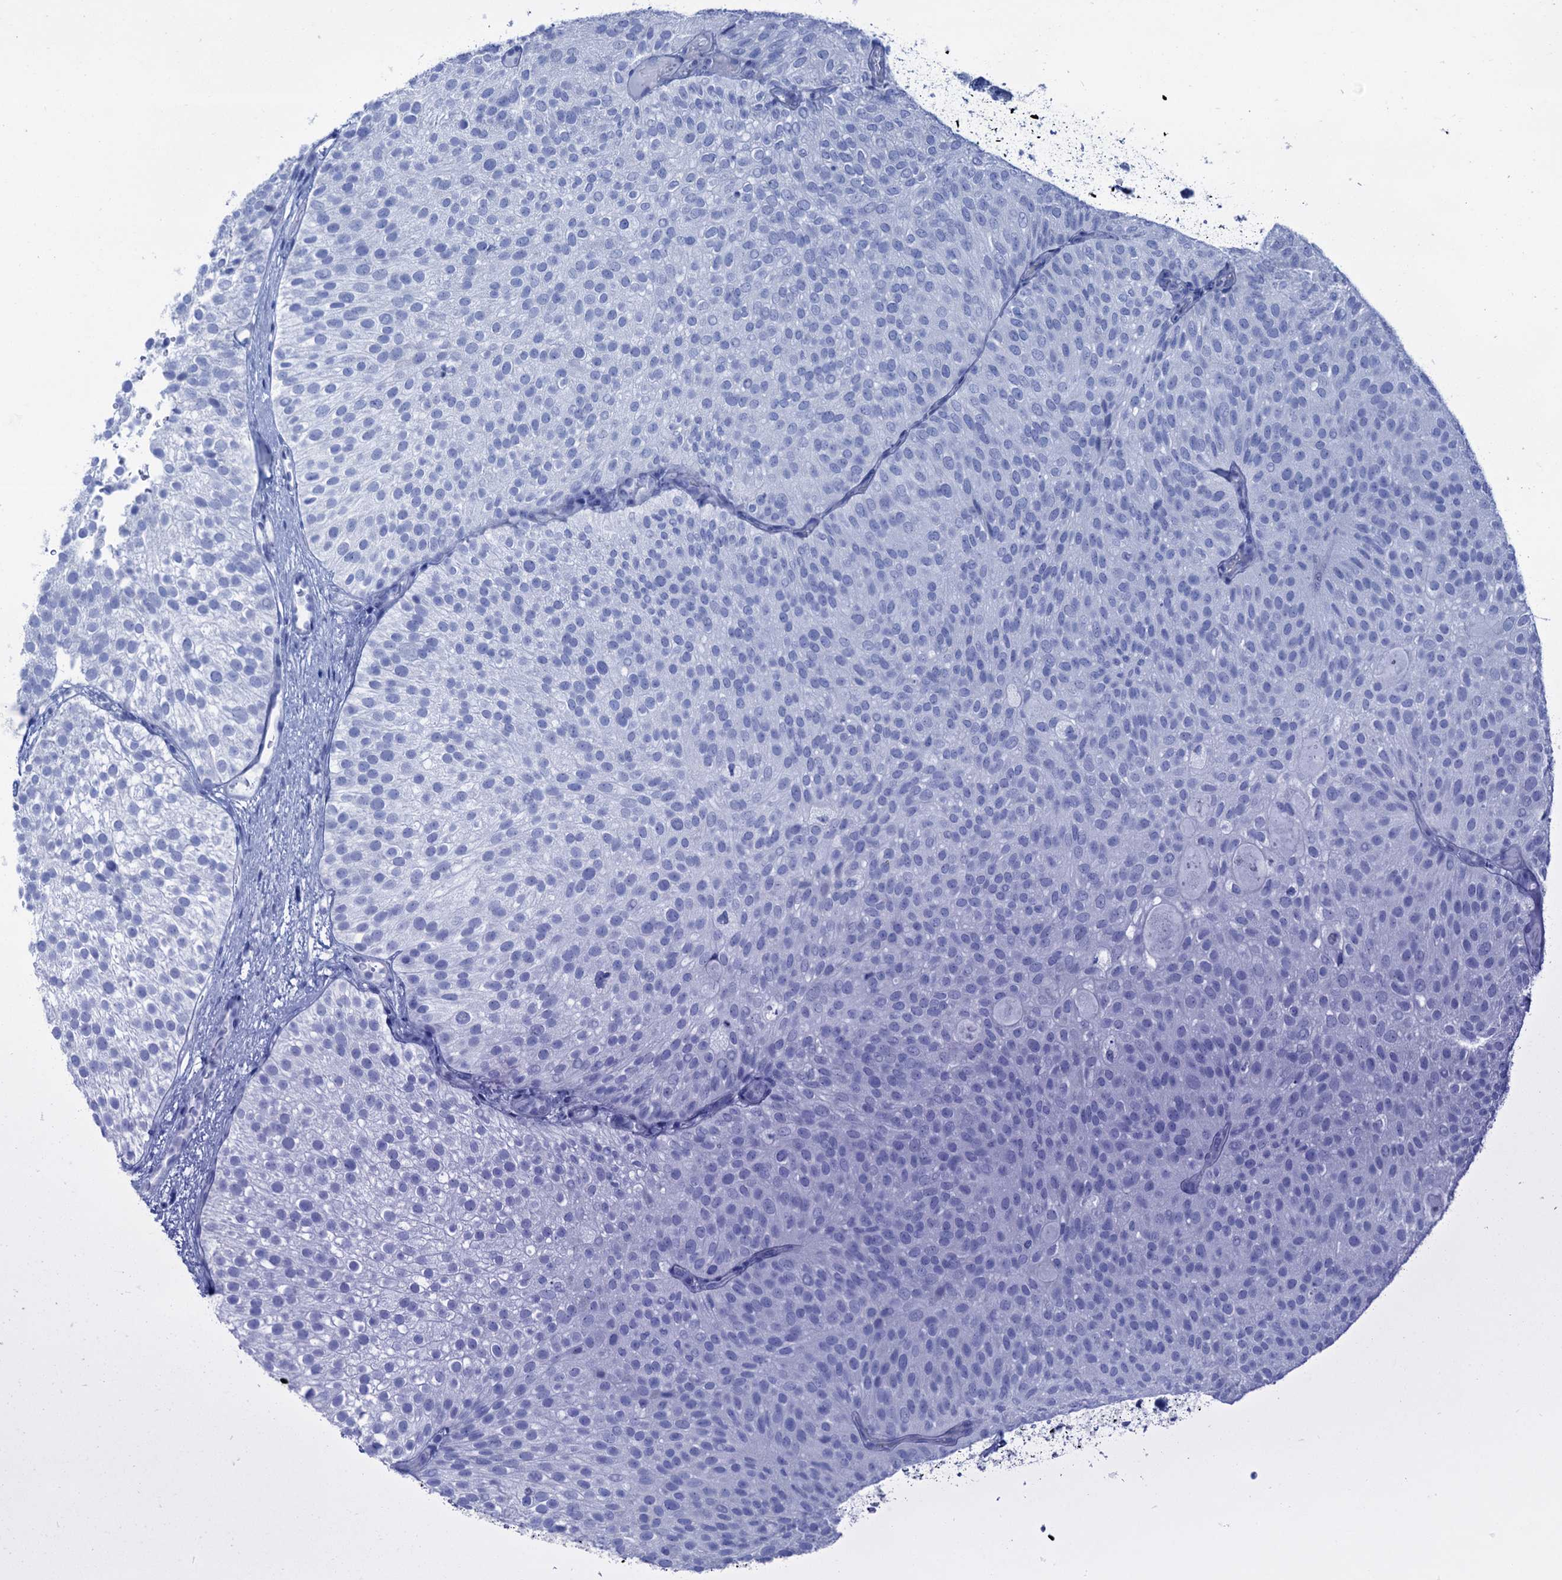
{"staining": {"intensity": "negative", "quantity": "none", "location": "none"}, "tissue": "urothelial cancer", "cell_type": "Tumor cells", "image_type": "cancer", "snomed": [{"axis": "morphology", "description": "Urothelial carcinoma, Low grade"}, {"axis": "topography", "description": "Urinary bladder"}], "caption": "There is no significant staining in tumor cells of urothelial cancer.", "gene": "CABYR", "patient": {"sex": "male", "age": 78}}